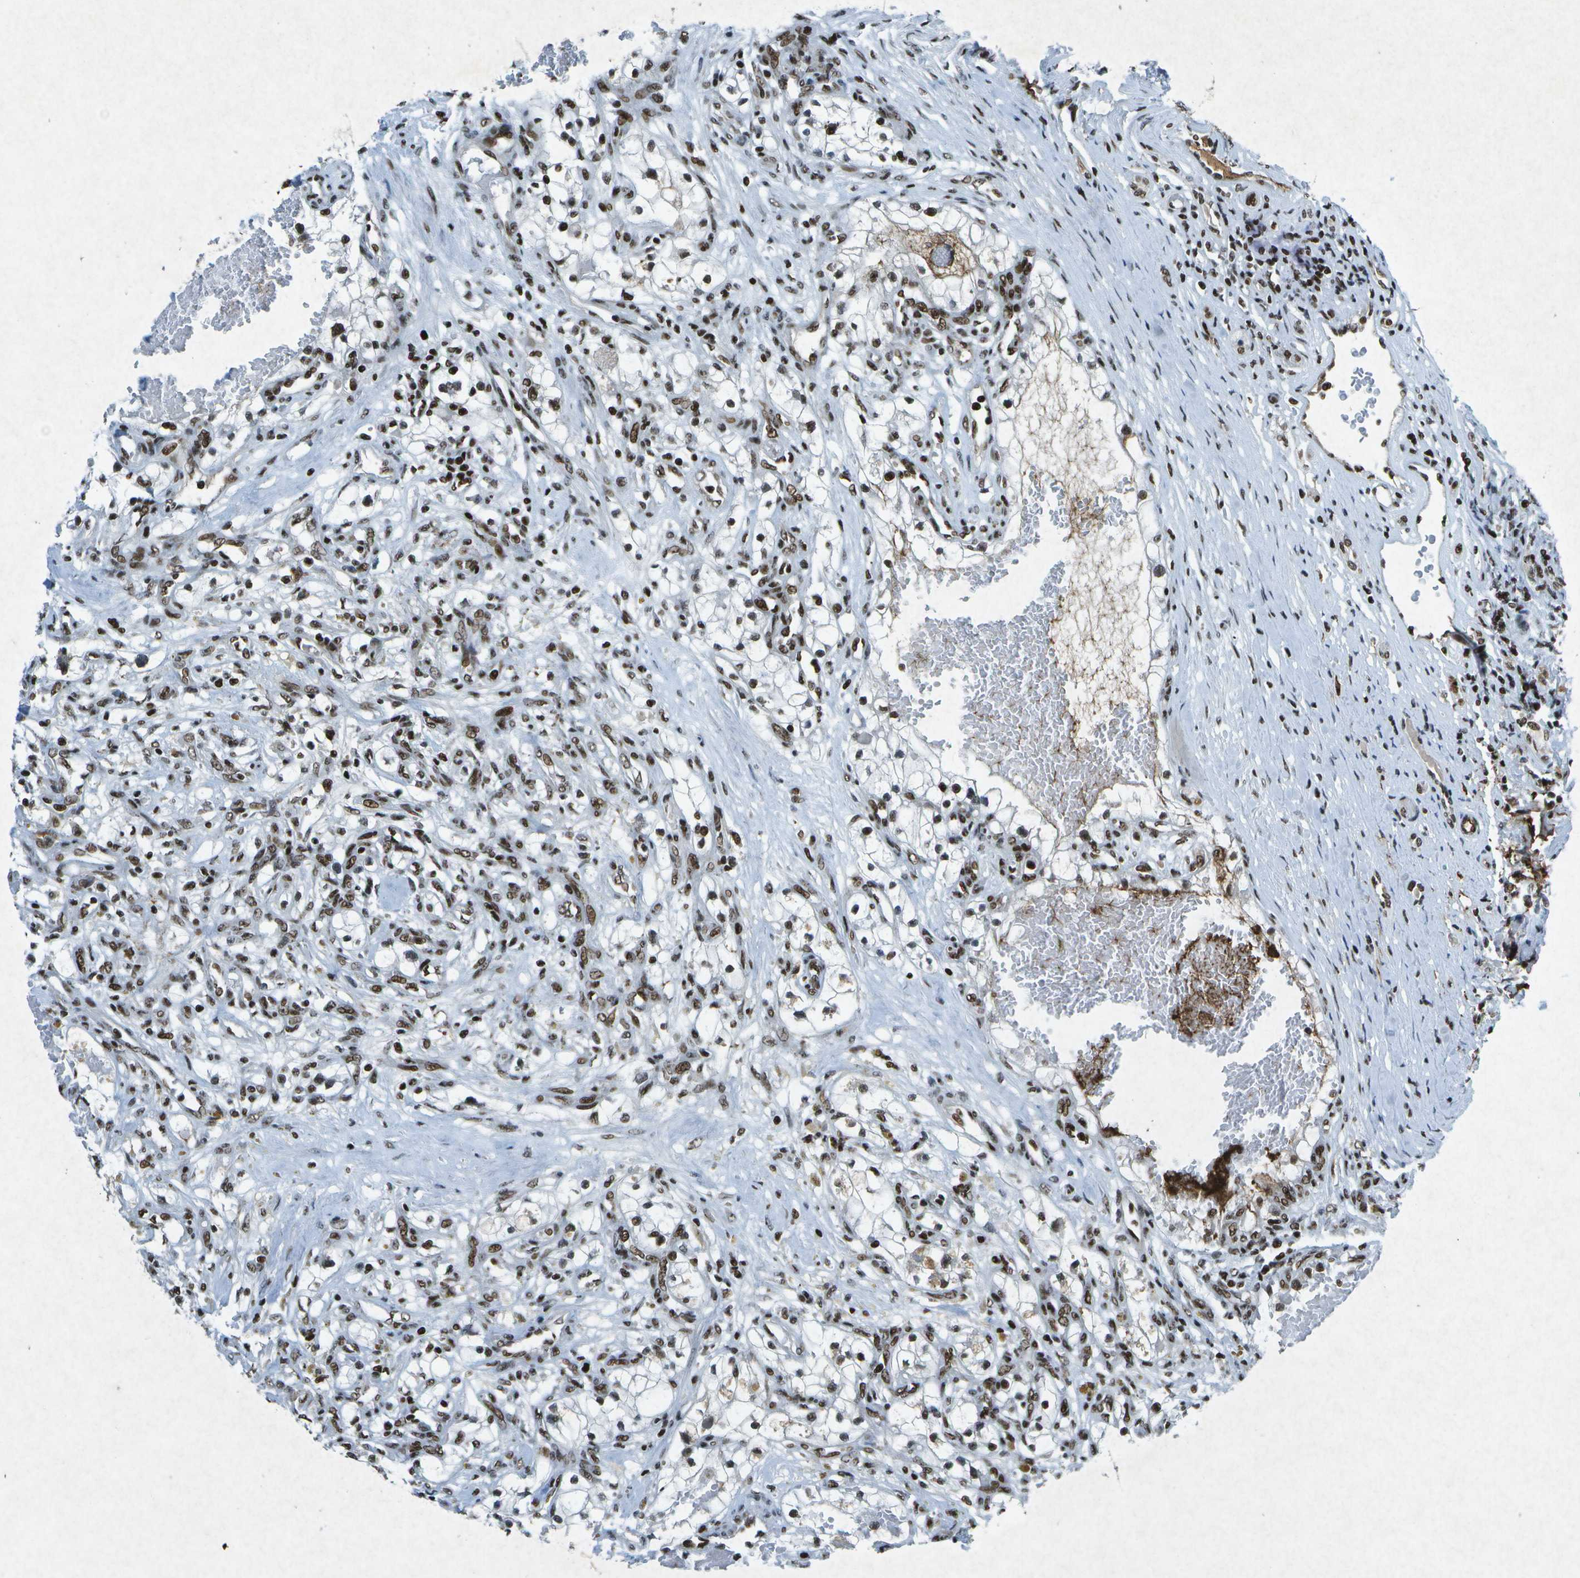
{"staining": {"intensity": "moderate", "quantity": ">75%", "location": "nuclear"}, "tissue": "renal cancer", "cell_type": "Tumor cells", "image_type": "cancer", "snomed": [{"axis": "morphology", "description": "Adenocarcinoma, NOS"}, {"axis": "topography", "description": "Kidney"}], "caption": "Tumor cells show medium levels of moderate nuclear positivity in approximately >75% of cells in renal adenocarcinoma.", "gene": "MTA2", "patient": {"sex": "male", "age": 68}}